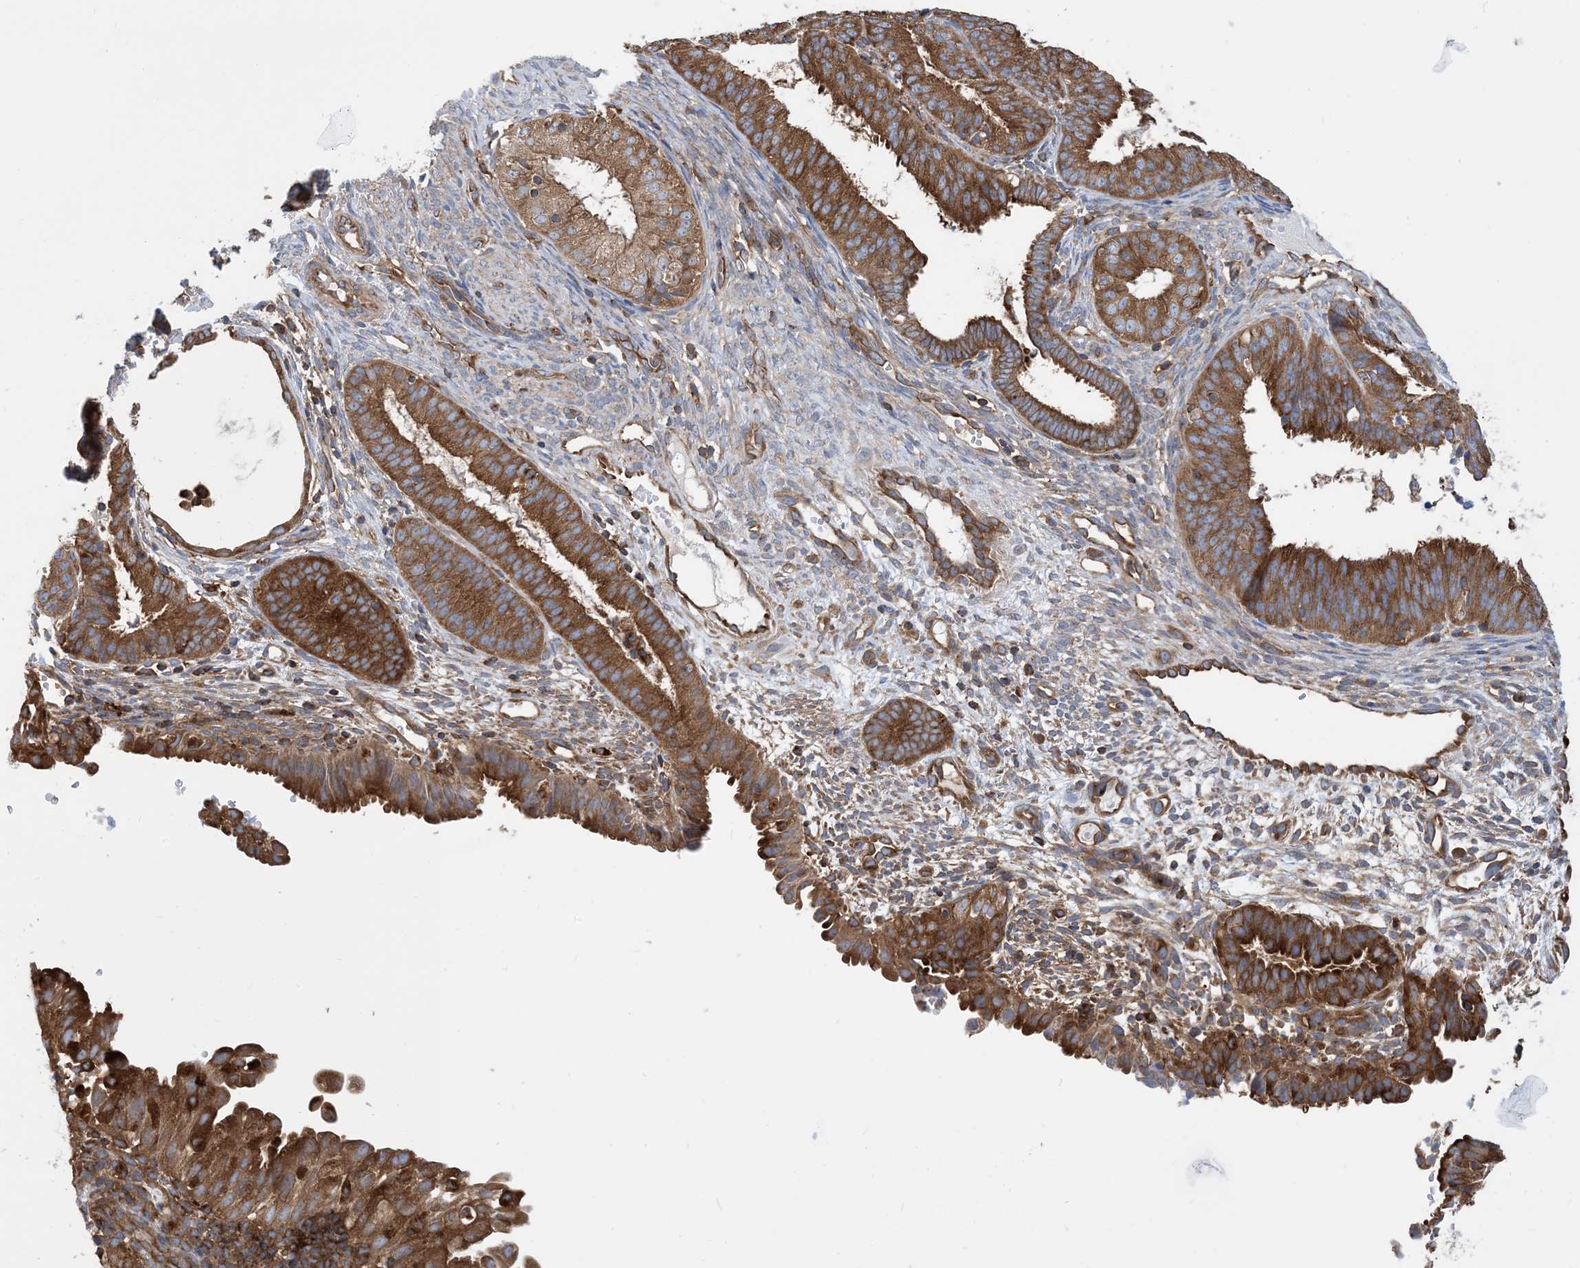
{"staining": {"intensity": "moderate", "quantity": ">75%", "location": "cytoplasmic/membranous"}, "tissue": "endometrial cancer", "cell_type": "Tumor cells", "image_type": "cancer", "snomed": [{"axis": "morphology", "description": "Adenocarcinoma, NOS"}, {"axis": "topography", "description": "Endometrium"}], "caption": "Moderate cytoplasmic/membranous staining is present in approximately >75% of tumor cells in endometrial cancer. Ihc stains the protein of interest in brown and the nuclei are stained blue.", "gene": "DYNC1LI1", "patient": {"sex": "female", "age": 51}}